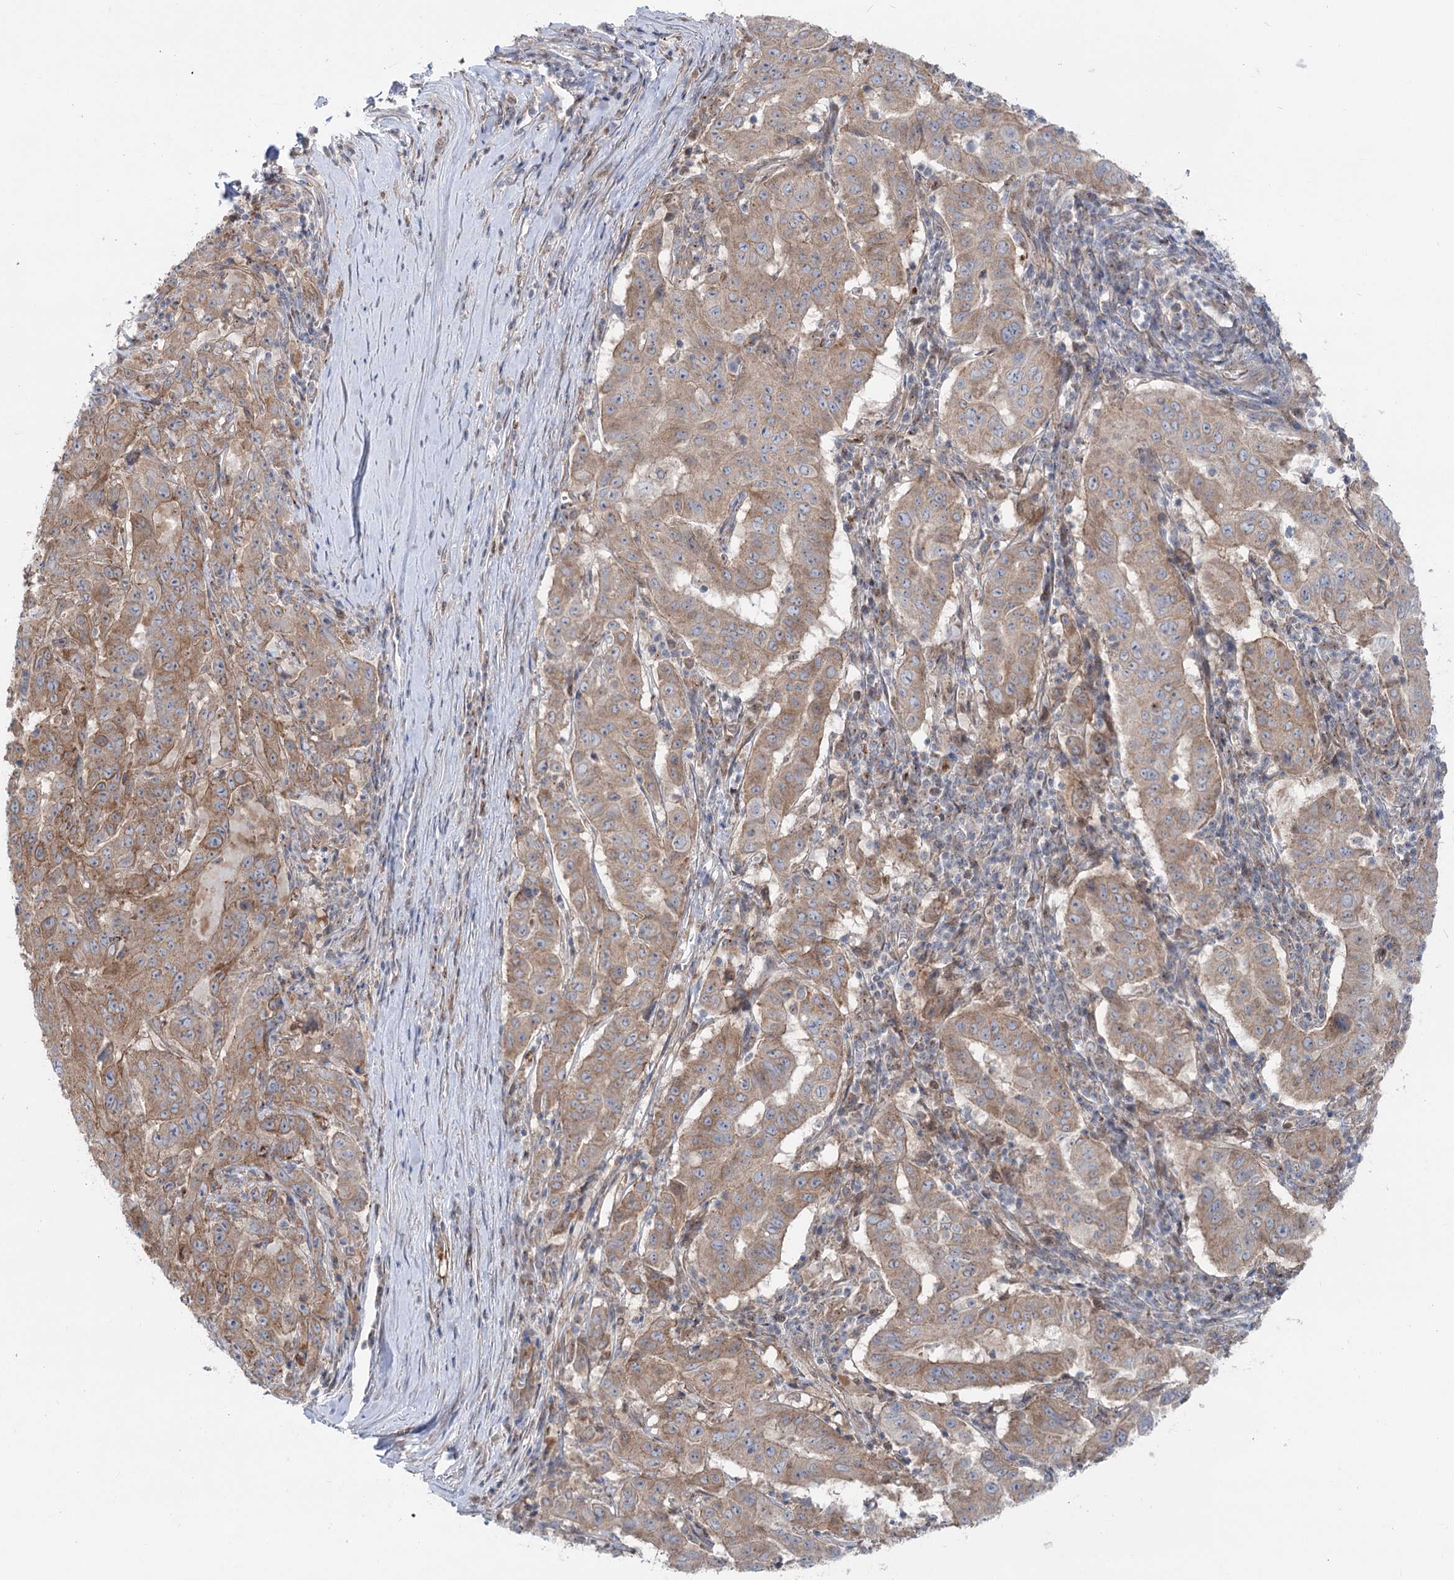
{"staining": {"intensity": "moderate", "quantity": ">75%", "location": "cytoplasmic/membranous"}, "tissue": "pancreatic cancer", "cell_type": "Tumor cells", "image_type": "cancer", "snomed": [{"axis": "morphology", "description": "Adenocarcinoma, NOS"}, {"axis": "topography", "description": "Pancreas"}], "caption": "Brown immunohistochemical staining in pancreatic cancer (adenocarcinoma) shows moderate cytoplasmic/membranous expression in about >75% of tumor cells.", "gene": "SCN11A", "patient": {"sex": "male", "age": 63}}